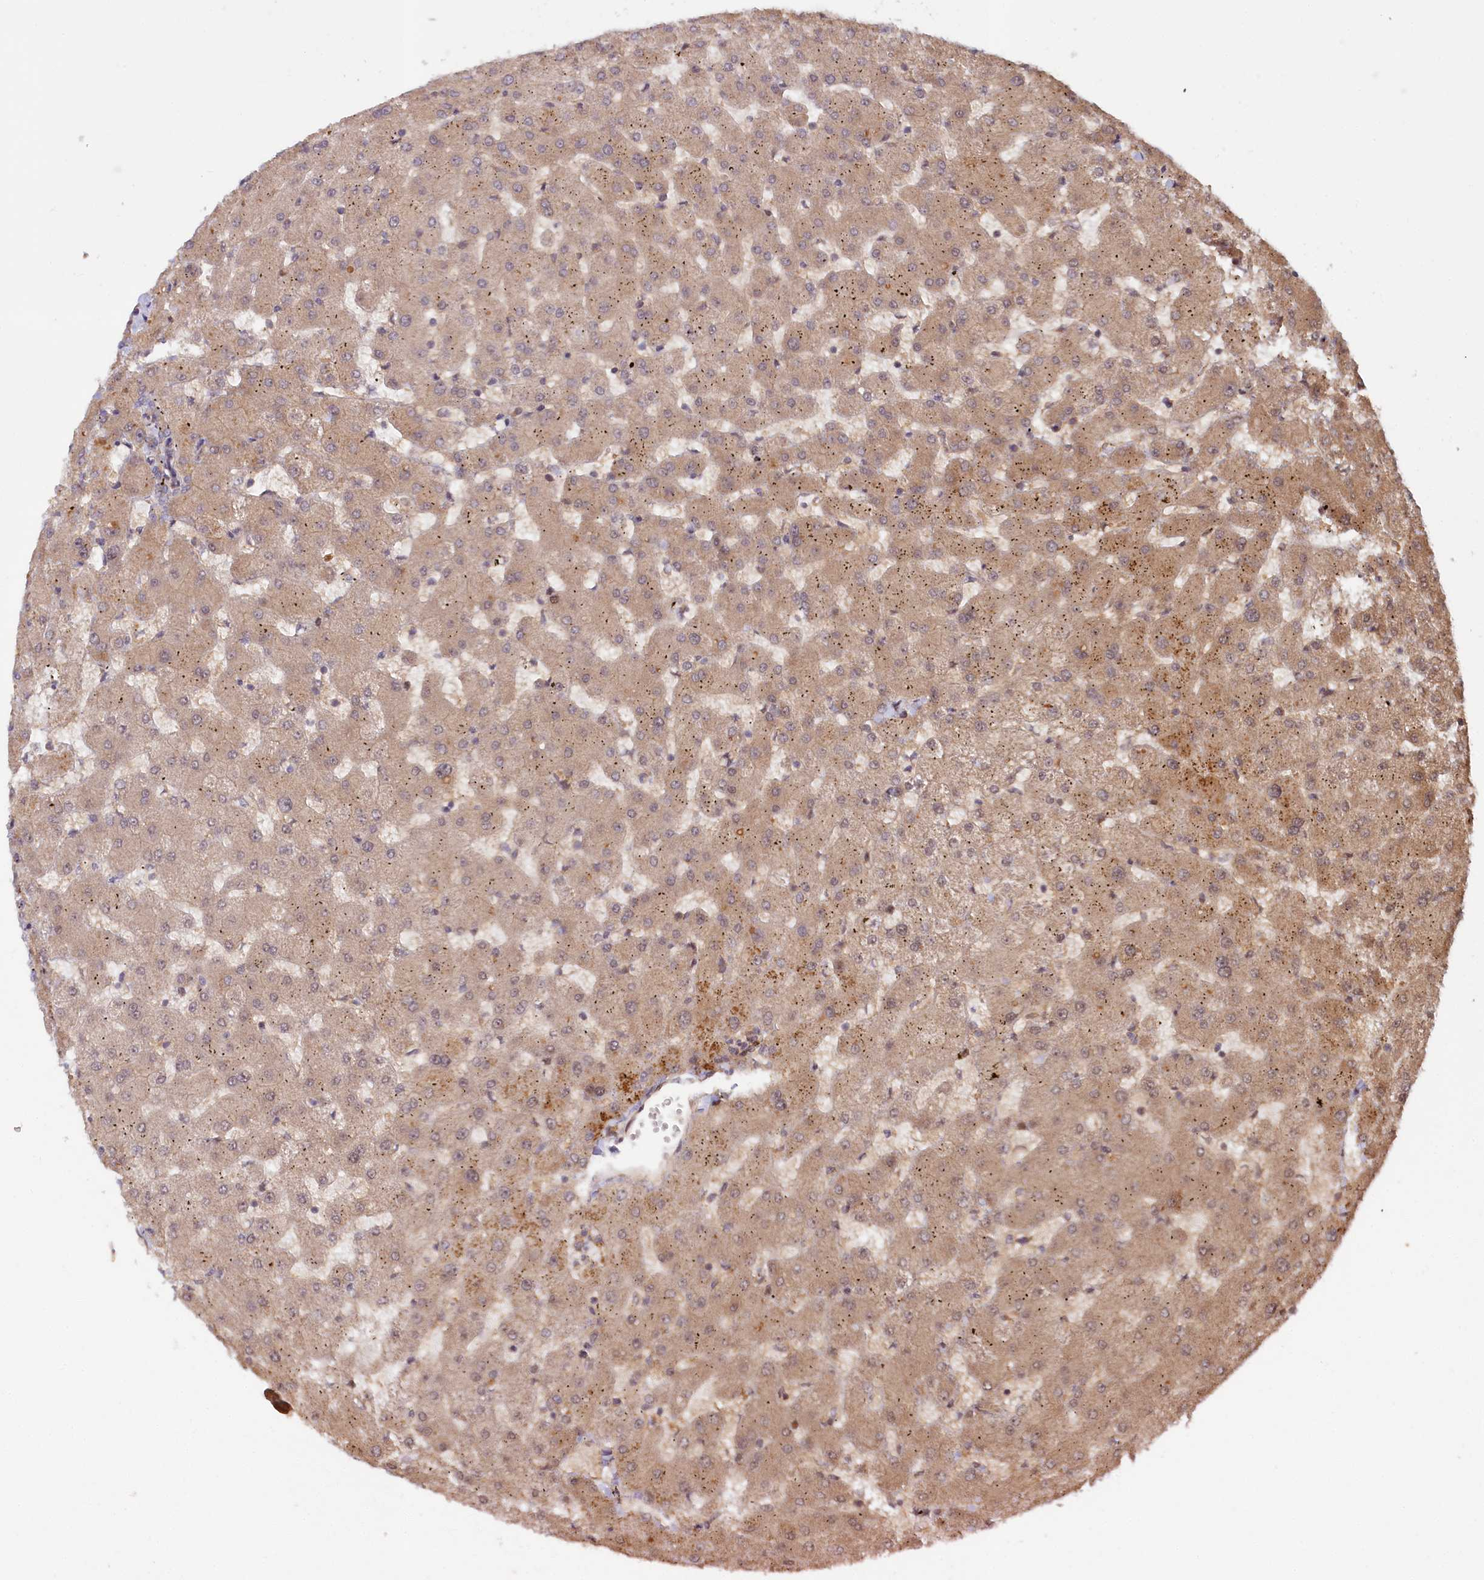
{"staining": {"intensity": "weak", "quantity": ">75%", "location": "cytoplasmic/membranous"}, "tissue": "liver", "cell_type": "Cholangiocytes", "image_type": "normal", "snomed": [{"axis": "morphology", "description": "Normal tissue, NOS"}, {"axis": "topography", "description": "Liver"}], "caption": "IHC of normal liver exhibits low levels of weak cytoplasmic/membranous expression in about >75% of cholangiocytes.", "gene": "NEDD1", "patient": {"sex": "female", "age": 63}}